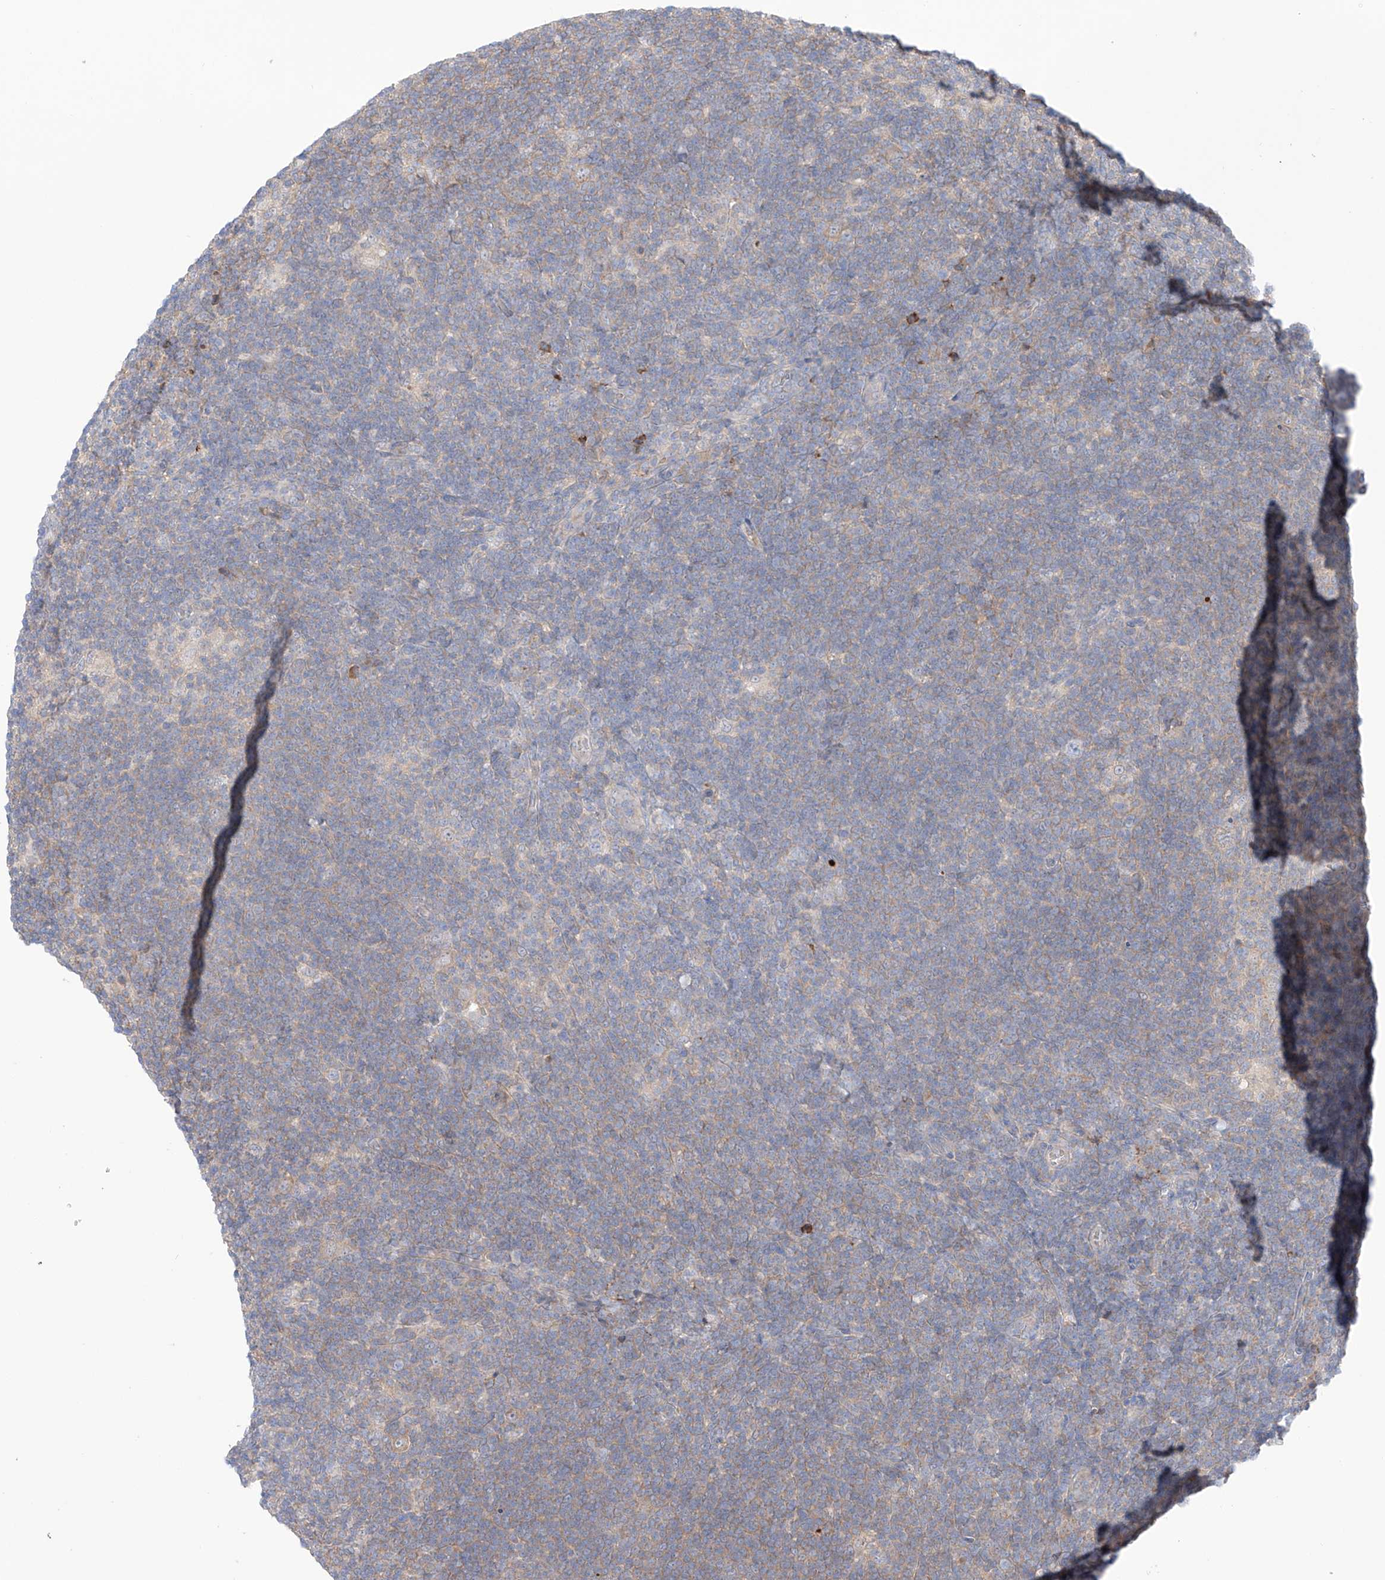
{"staining": {"intensity": "moderate", "quantity": "25%-75%", "location": "cytoplasmic/membranous"}, "tissue": "lymphoma", "cell_type": "Tumor cells", "image_type": "cancer", "snomed": [{"axis": "morphology", "description": "Hodgkin's disease, NOS"}, {"axis": "topography", "description": "Lymph node"}], "caption": "Moderate cytoplasmic/membranous expression is seen in about 25%-75% of tumor cells in lymphoma.", "gene": "PGGT1B", "patient": {"sex": "female", "age": 57}}